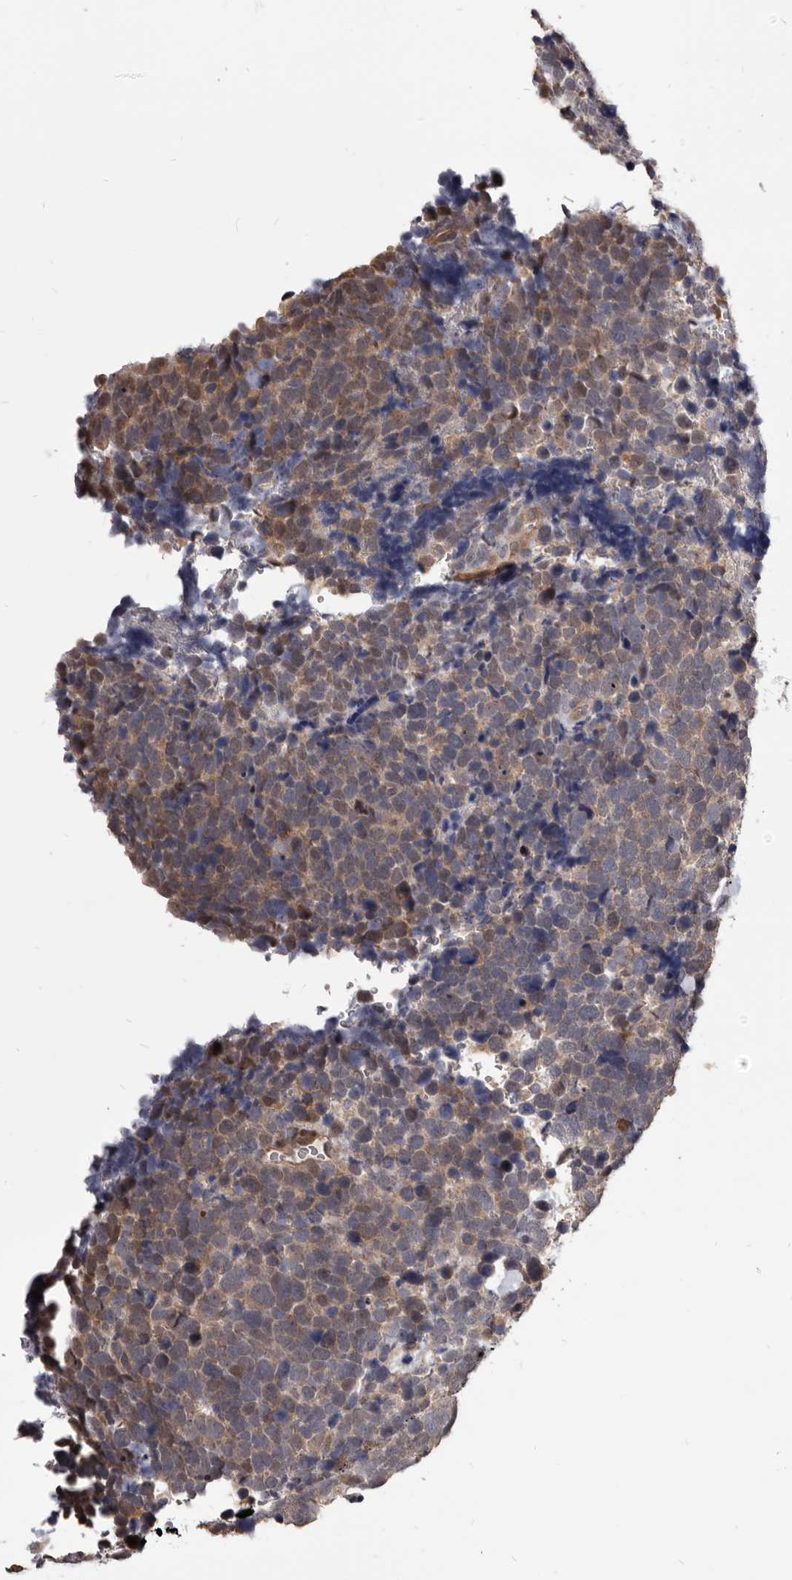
{"staining": {"intensity": "moderate", "quantity": "<25%", "location": "cytoplasmic/membranous"}, "tissue": "urothelial cancer", "cell_type": "Tumor cells", "image_type": "cancer", "snomed": [{"axis": "morphology", "description": "Urothelial carcinoma, High grade"}, {"axis": "topography", "description": "Urinary bladder"}], "caption": "Protein expression analysis of human urothelial cancer reveals moderate cytoplasmic/membranous expression in approximately <25% of tumor cells.", "gene": "MAP3K14", "patient": {"sex": "female", "age": 82}}